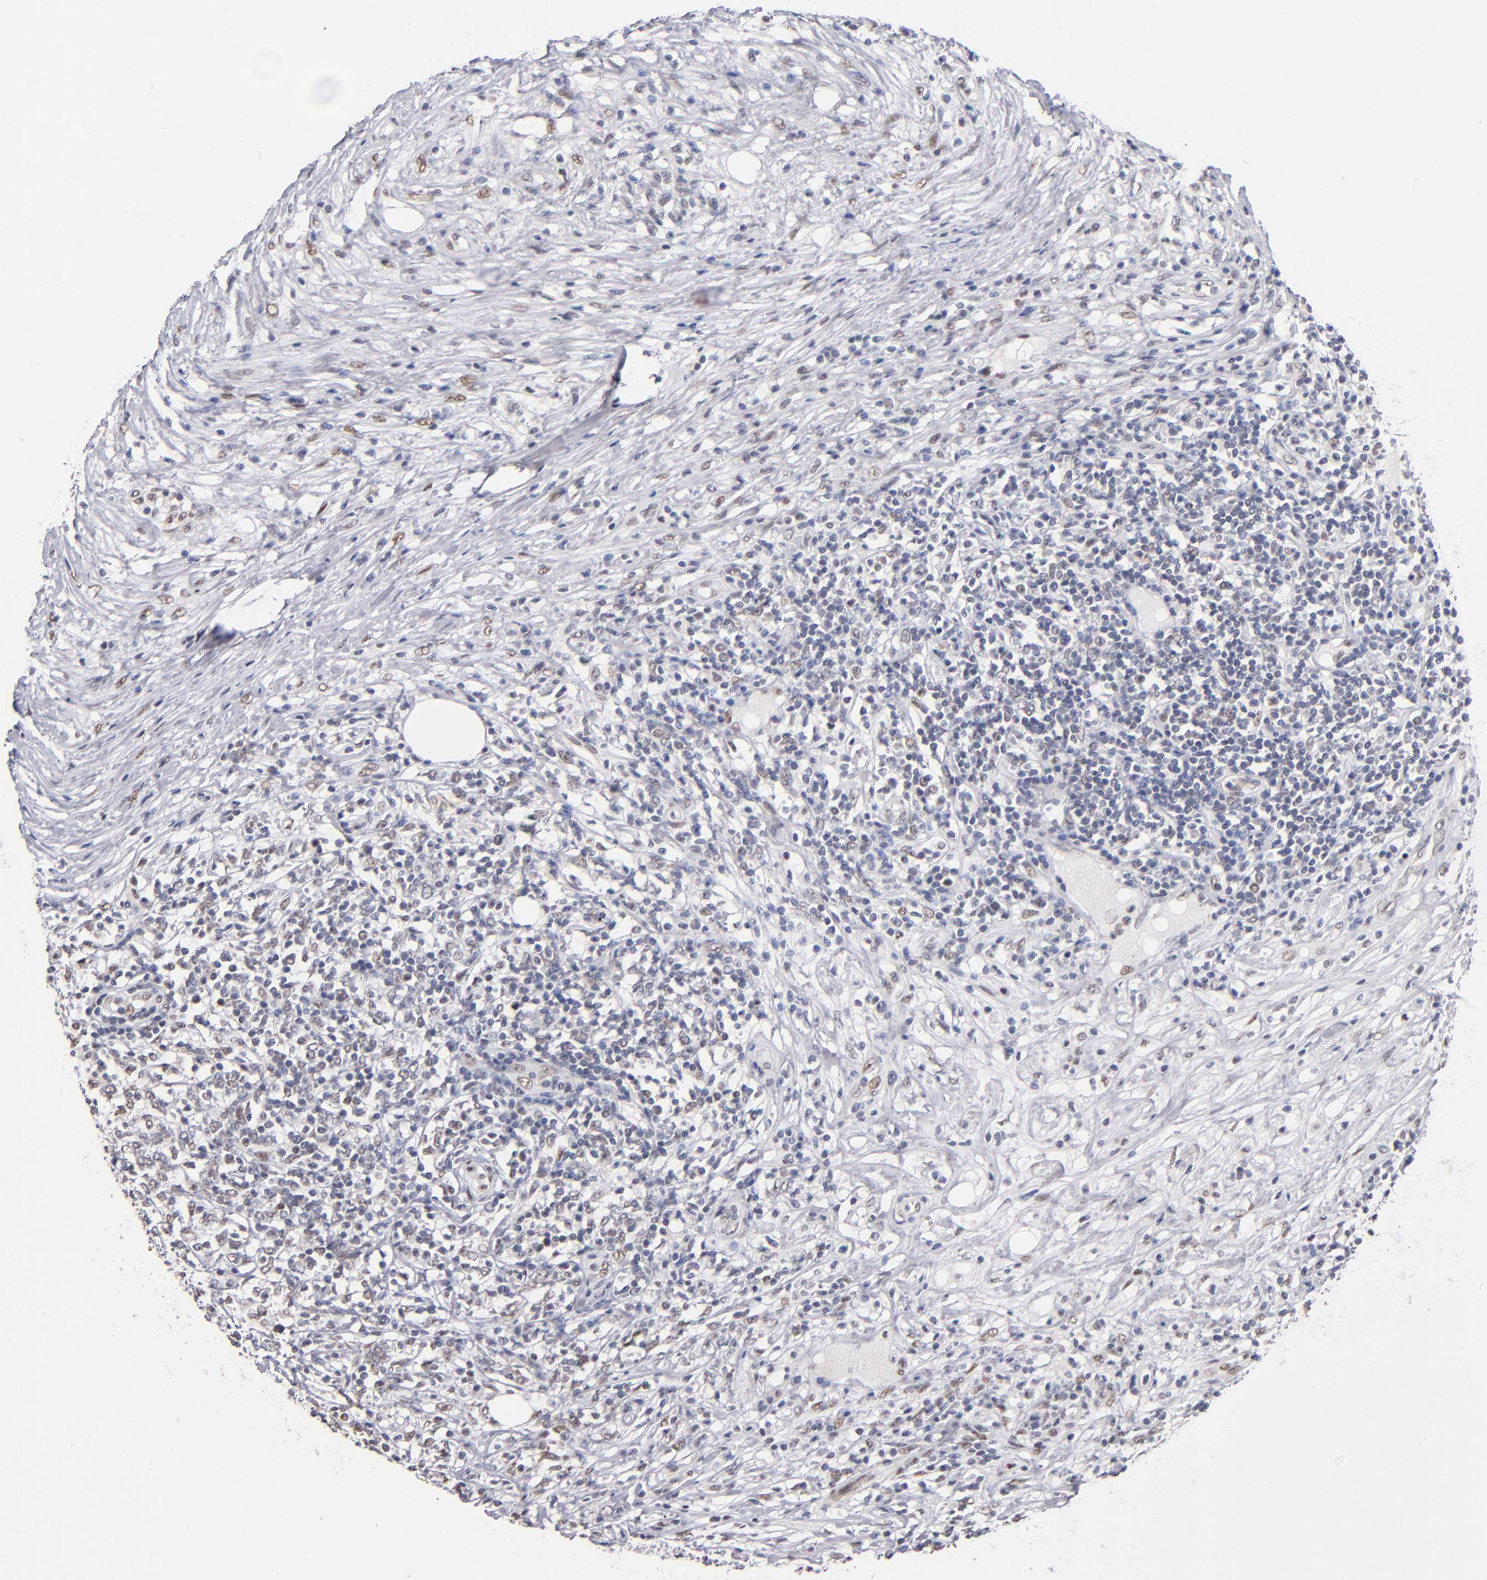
{"staining": {"intensity": "weak", "quantity": "25%-75%", "location": "nuclear"}, "tissue": "lymphoma", "cell_type": "Tumor cells", "image_type": "cancer", "snomed": [{"axis": "morphology", "description": "Malignant lymphoma, non-Hodgkin's type, High grade"}, {"axis": "topography", "description": "Lymph node"}], "caption": "A brown stain shows weak nuclear staining of a protein in malignant lymphoma, non-Hodgkin's type (high-grade) tumor cells. (DAB (3,3'-diaminobenzidine) IHC with brightfield microscopy, high magnification).", "gene": "MN1", "patient": {"sex": "female", "age": 84}}